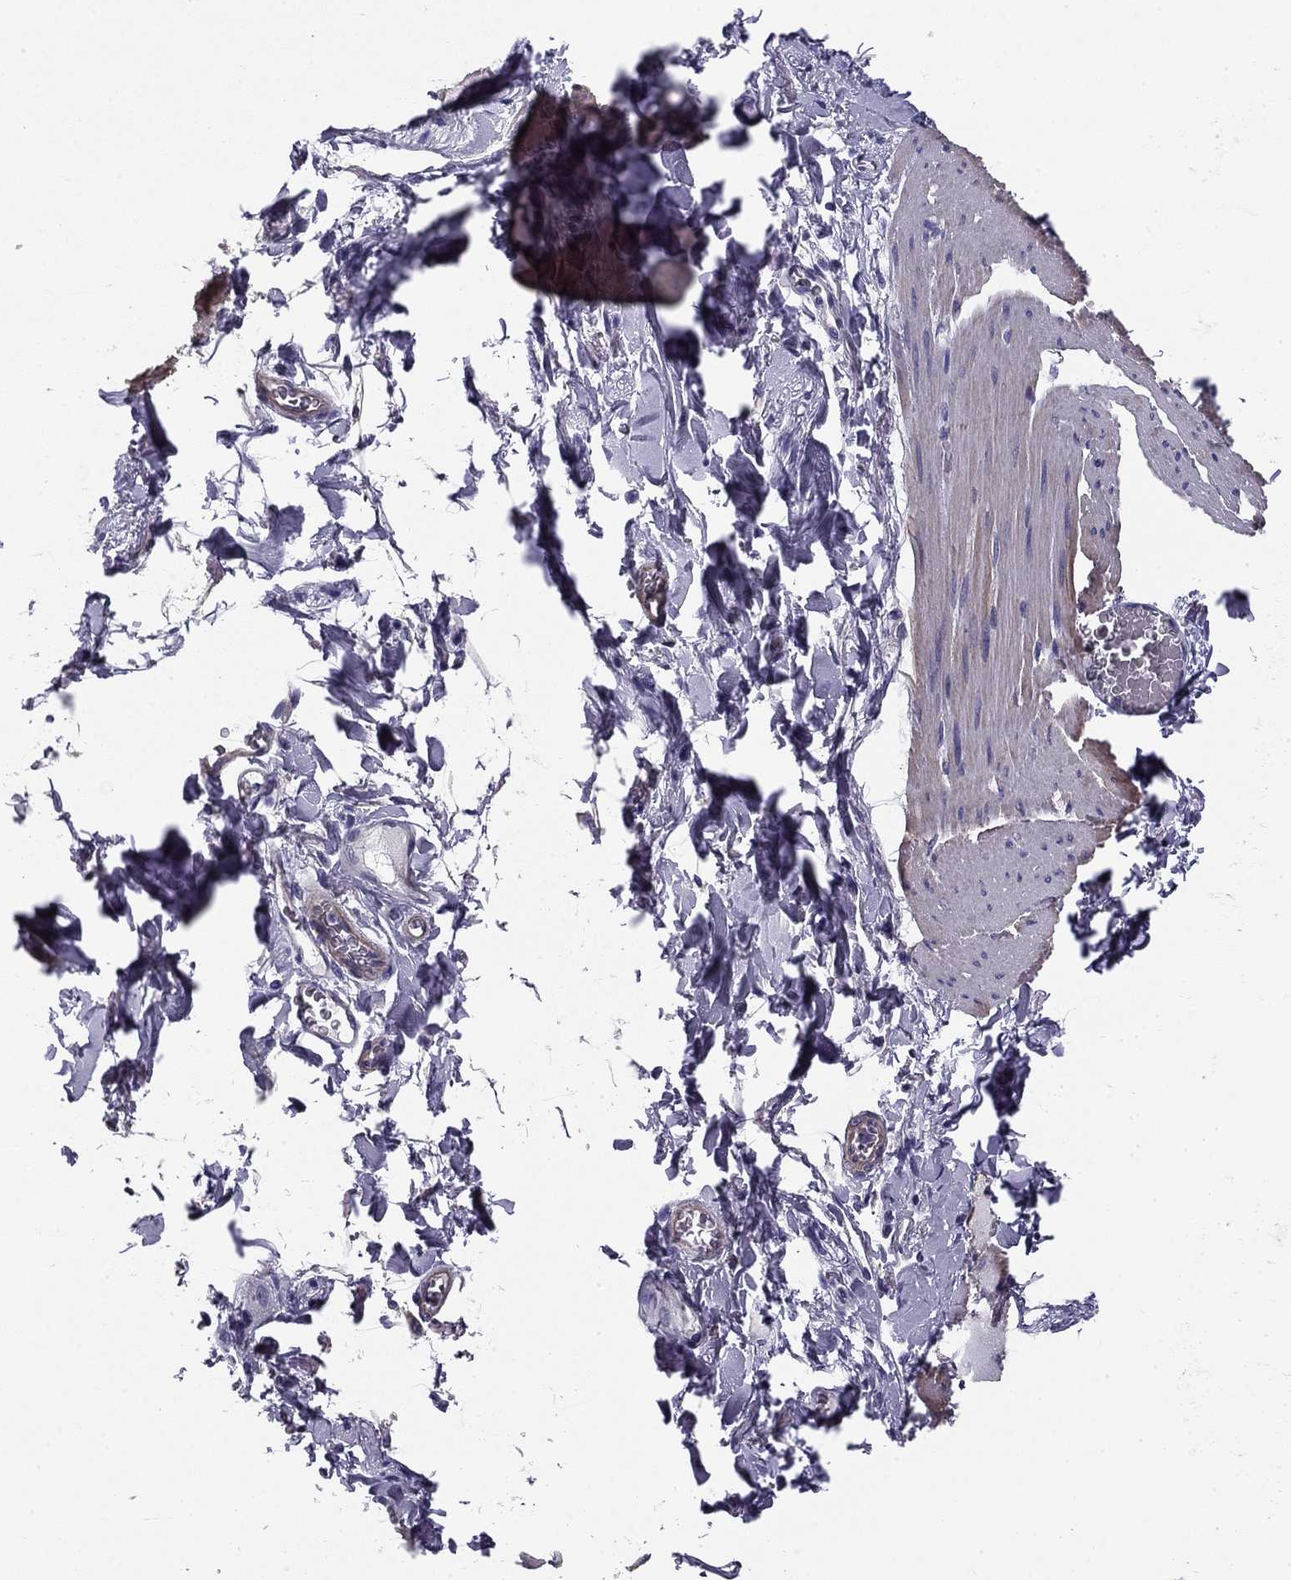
{"staining": {"intensity": "negative", "quantity": "none", "location": "none"}, "tissue": "soft tissue", "cell_type": "Fibroblasts", "image_type": "normal", "snomed": [{"axis": "morphology", "description": "Normal tissue, NOS"}, {"axis": "topography", "description": "Smooth muscle"}, {"axis": "topography", "description": "Duodenum"}, {"axis": "topography", "description": "Peripheral nerve tissue"}], "caption": "A high-resolution micrograph shows immunohistochemistry (IHC) staining of unremarkable soft tissue, which reveals no significant expression in fibroblasts.", "gene": "FLNC", "patient": {"sex": "female", "age": 61}}